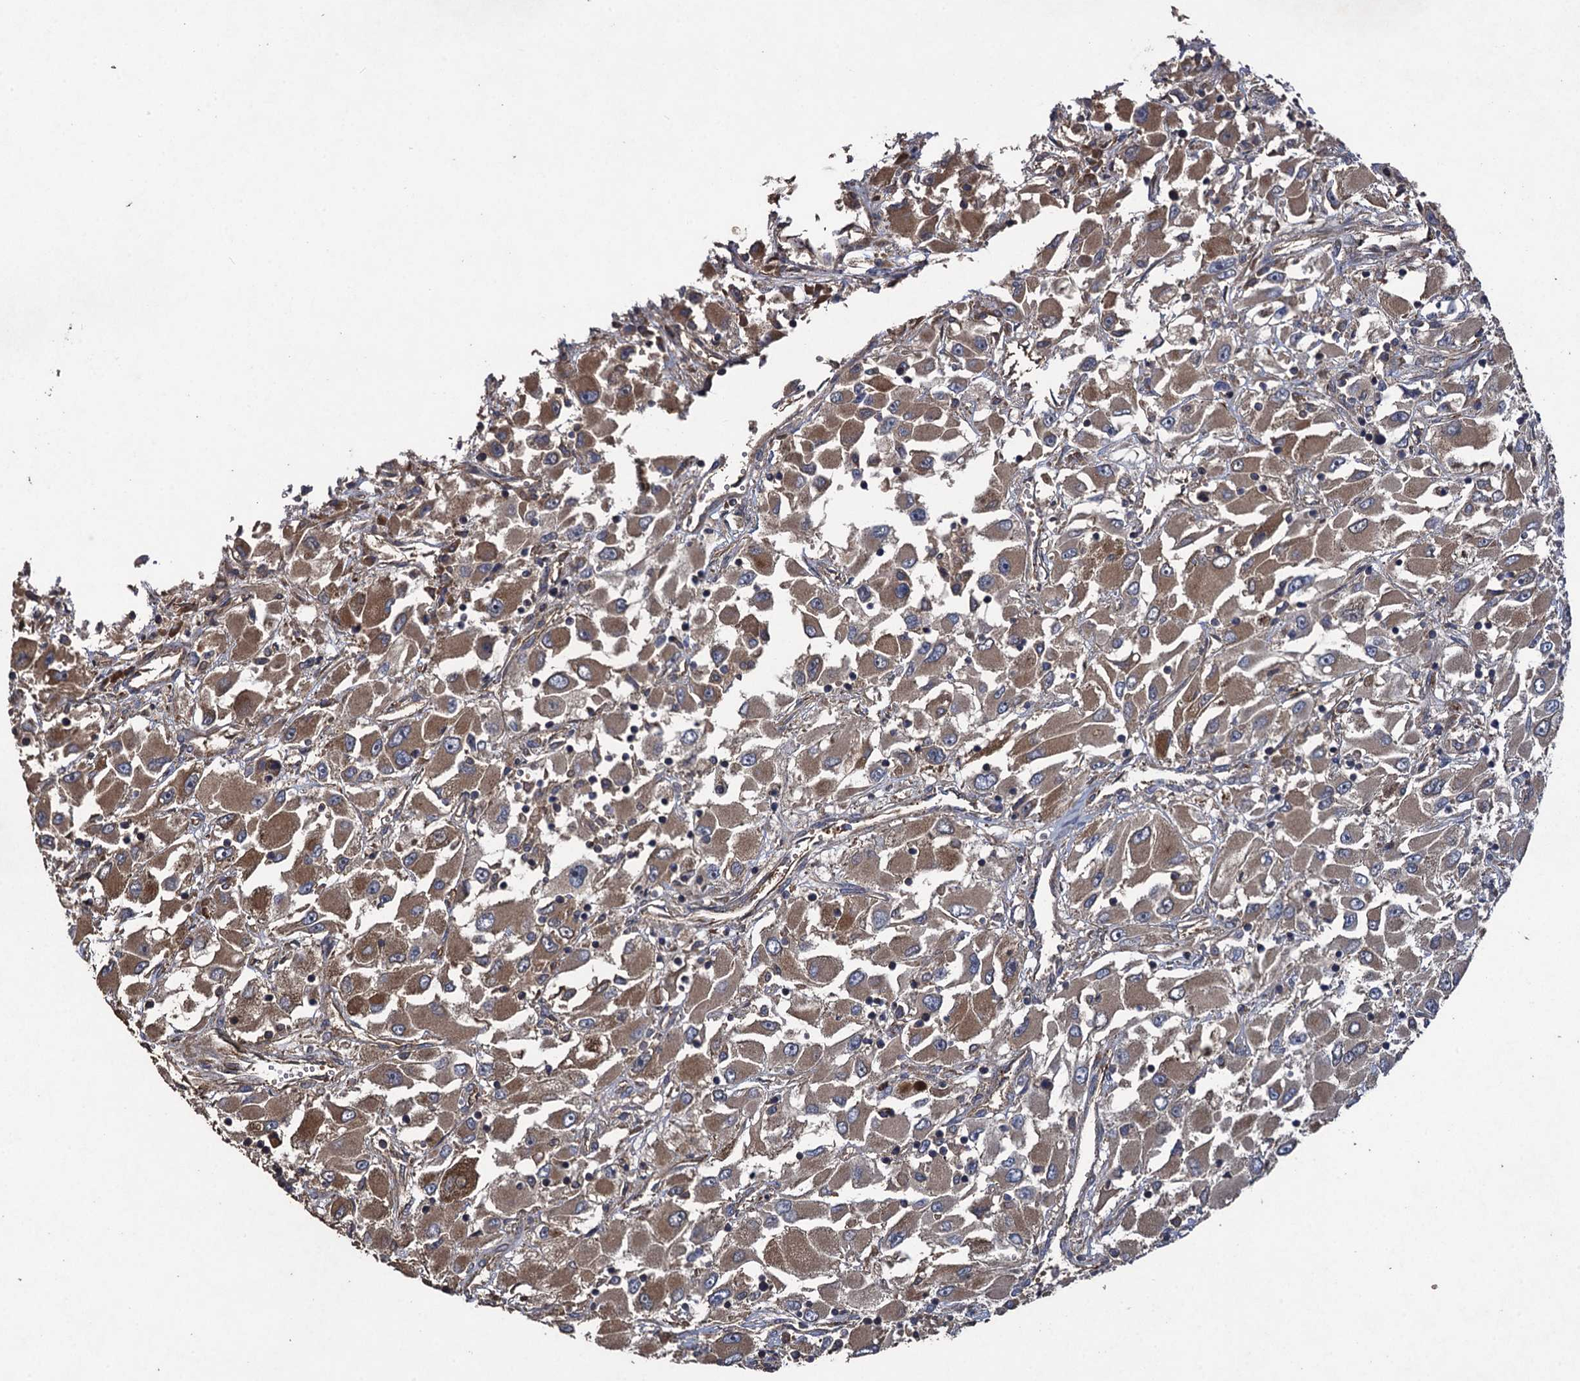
{"staining": {"intensity": "moderate", "quantity": ">75%", "location": "cytoplasmic/membranous"}, "tissue": "renal cancer", "cell_type": "Tumor cells", "image_type": "cancer", "snomed": [{"axis": "morphology", "description": "Adenocarcinoma, NOS"}, {"axis": "topography", "description": "Kidney"}], "caption": "Brown immunohistochemical staining in human renal adenocarcinoma demonstrates moderate cytoplasmic/membranous expression in about >75% of tumor cells. Ihc stains the protein in brown and the nuclei are stained blue.", "gene": "TXNDC11", "patient": {"sex": "female", "age": 52}}